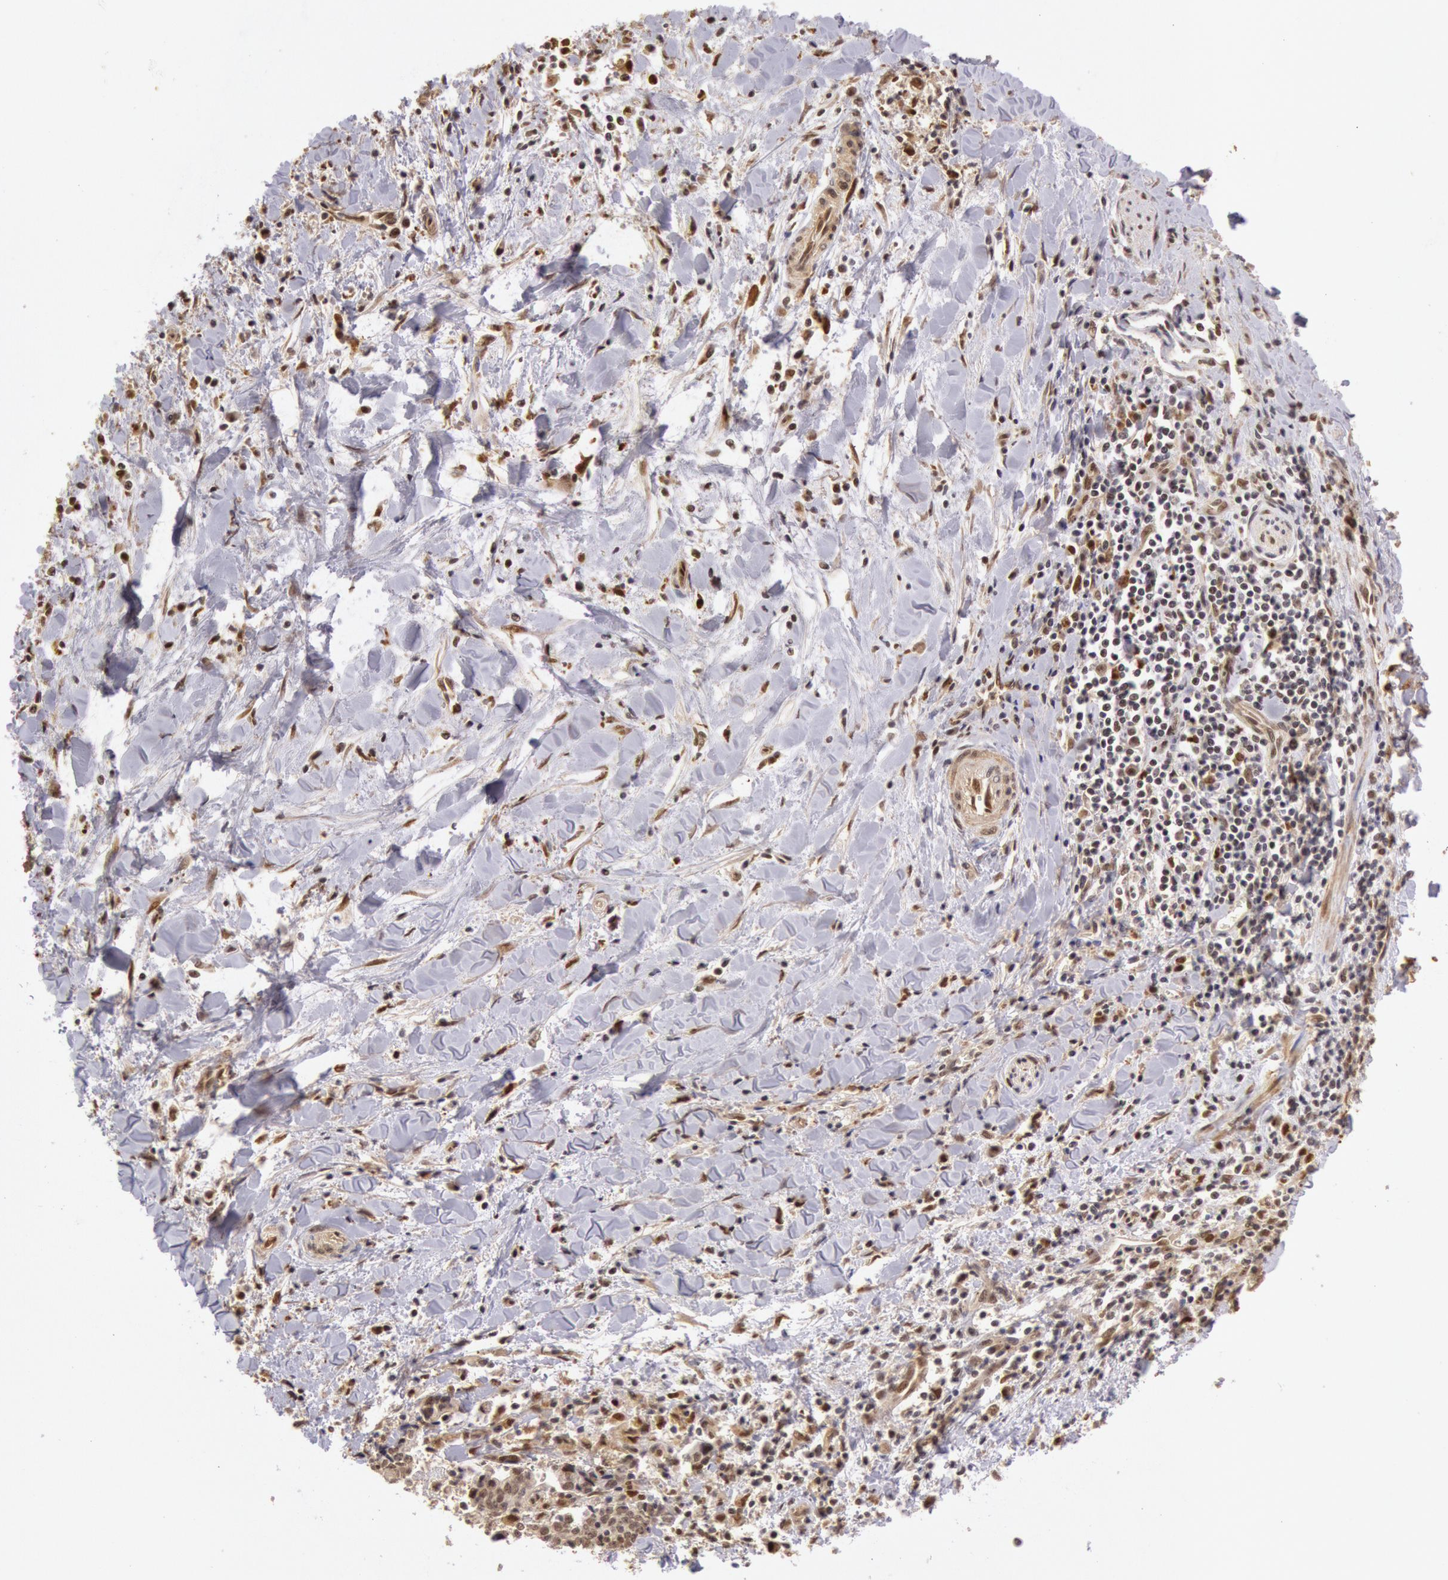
{"staining": {"intensity": "moderate", "quantity": ">75%", "location": "nuclear"}, "tissue": "liver cancer", "cell_type": "Tumor cells", "image_type": "cancer", "snomed": [{"axis": "morphology", "description": "Cholangiocarcinoma"}, {"axis": "topography", "description": "Liver"}], "caption": "The micrograph reveals immunohistochemical staining of liver cancer (cholangiocarcinoma). There is moderate nuclear expression is present in about >75% of tumor cells. Using DAB (3,3'-diaminobenzidine) (brown) and hematoxylin (blue) stains, captured at high magnification using brightfield microscopy.", "gene": "LIG4", "patient": {"sex": "male", "age": 57}}